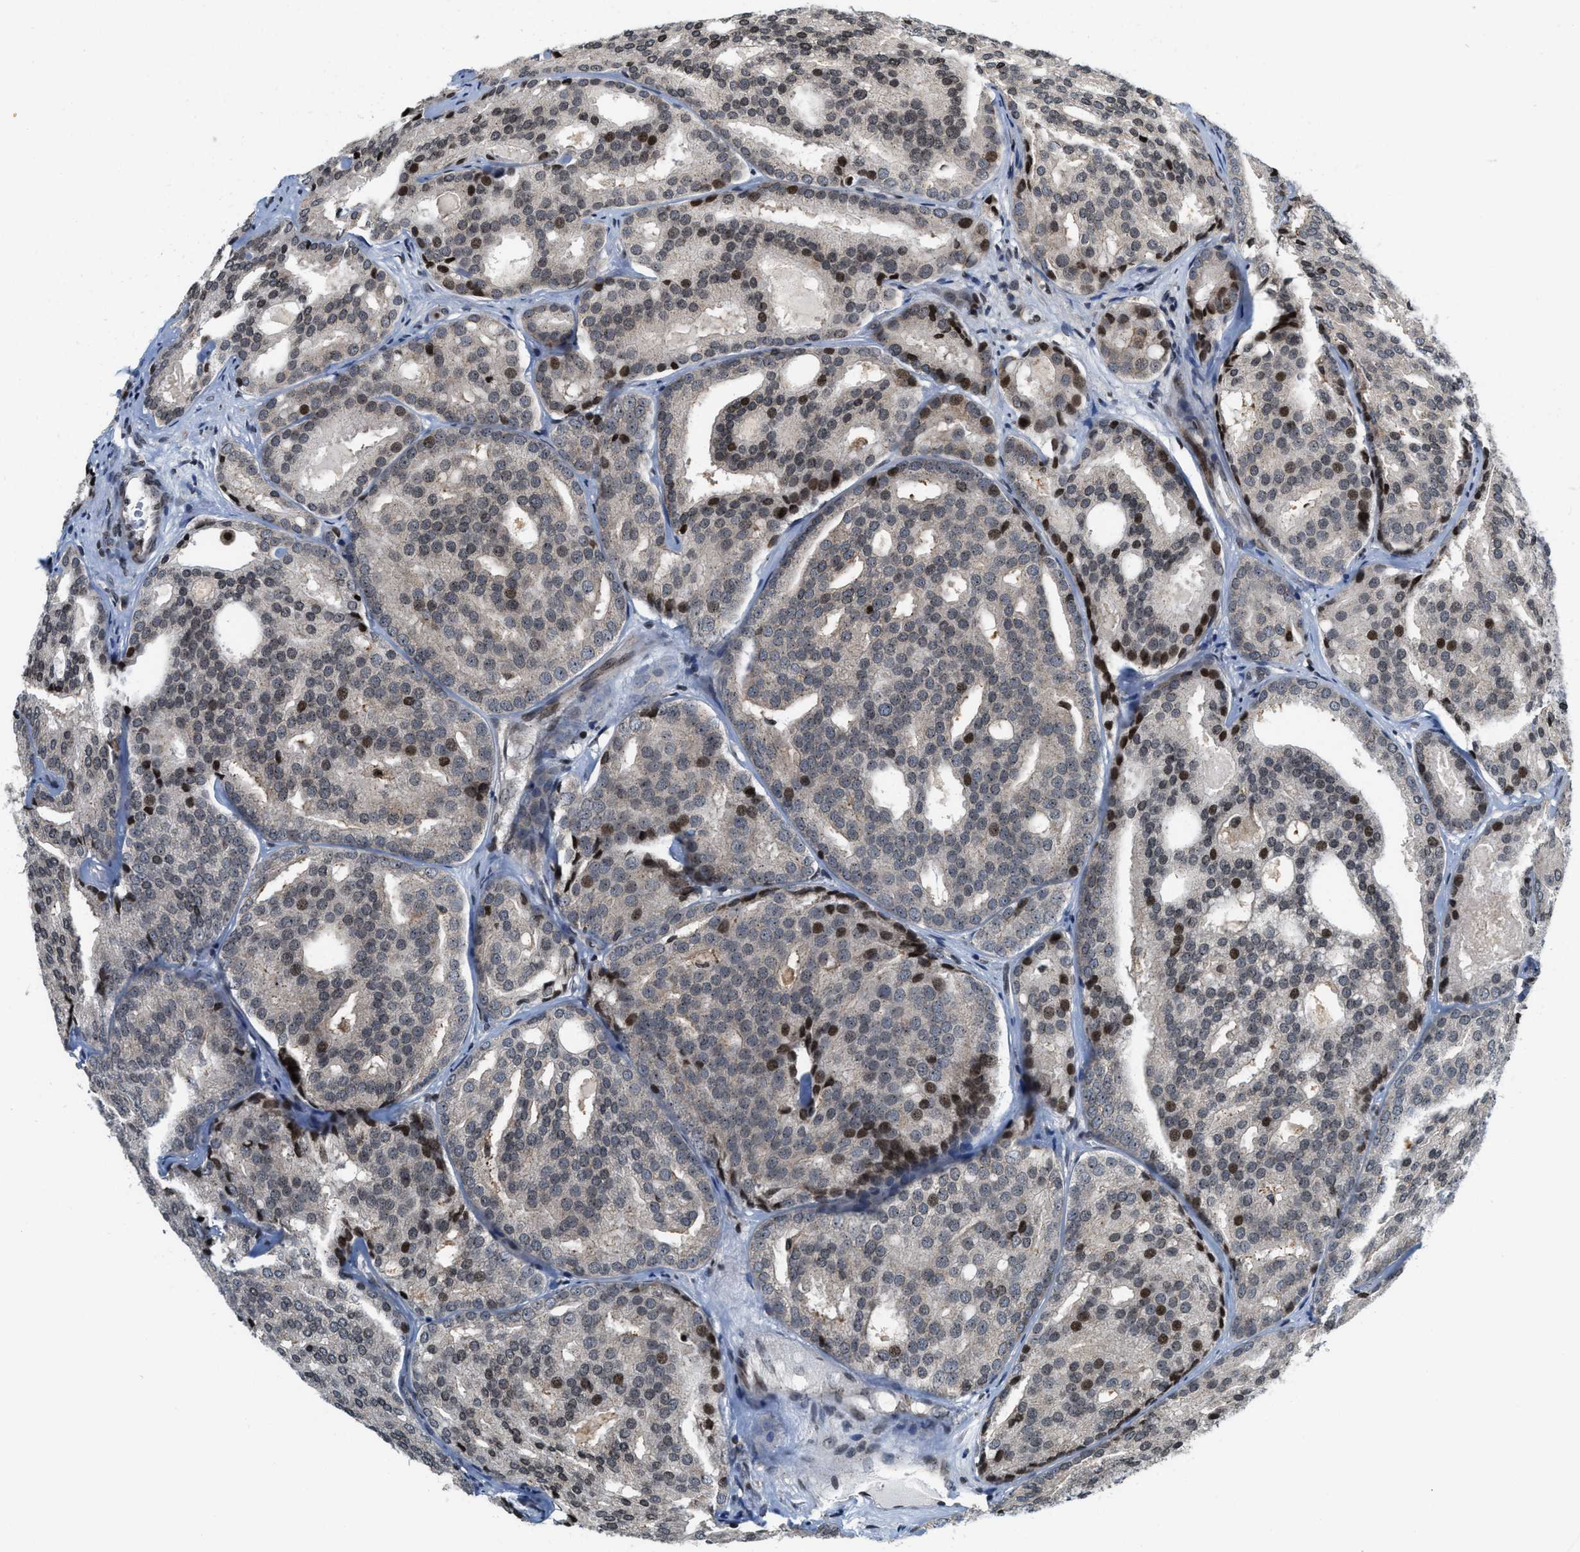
{"staining": {"intensity": "strong", "quantity": "25%-75%", "location": "nuclear"}, "tissue": "prostate cancer", "cell_type": "Tumor cells", "image_type": "cancer", "snomed": [{"axis": "morphology", "description": "Adenocarcinoma, High grade"}, {"axis": "topography", "description": "Prostate"}], "caption": "This micrograph shows IHC staining of prostate high-grade adenocarcinoma, with high strong nuclear staining in approximately 25%-75% of tumor cells.", "gene": "PDZD2", "patient": {"sex": "male", "age": 64}}